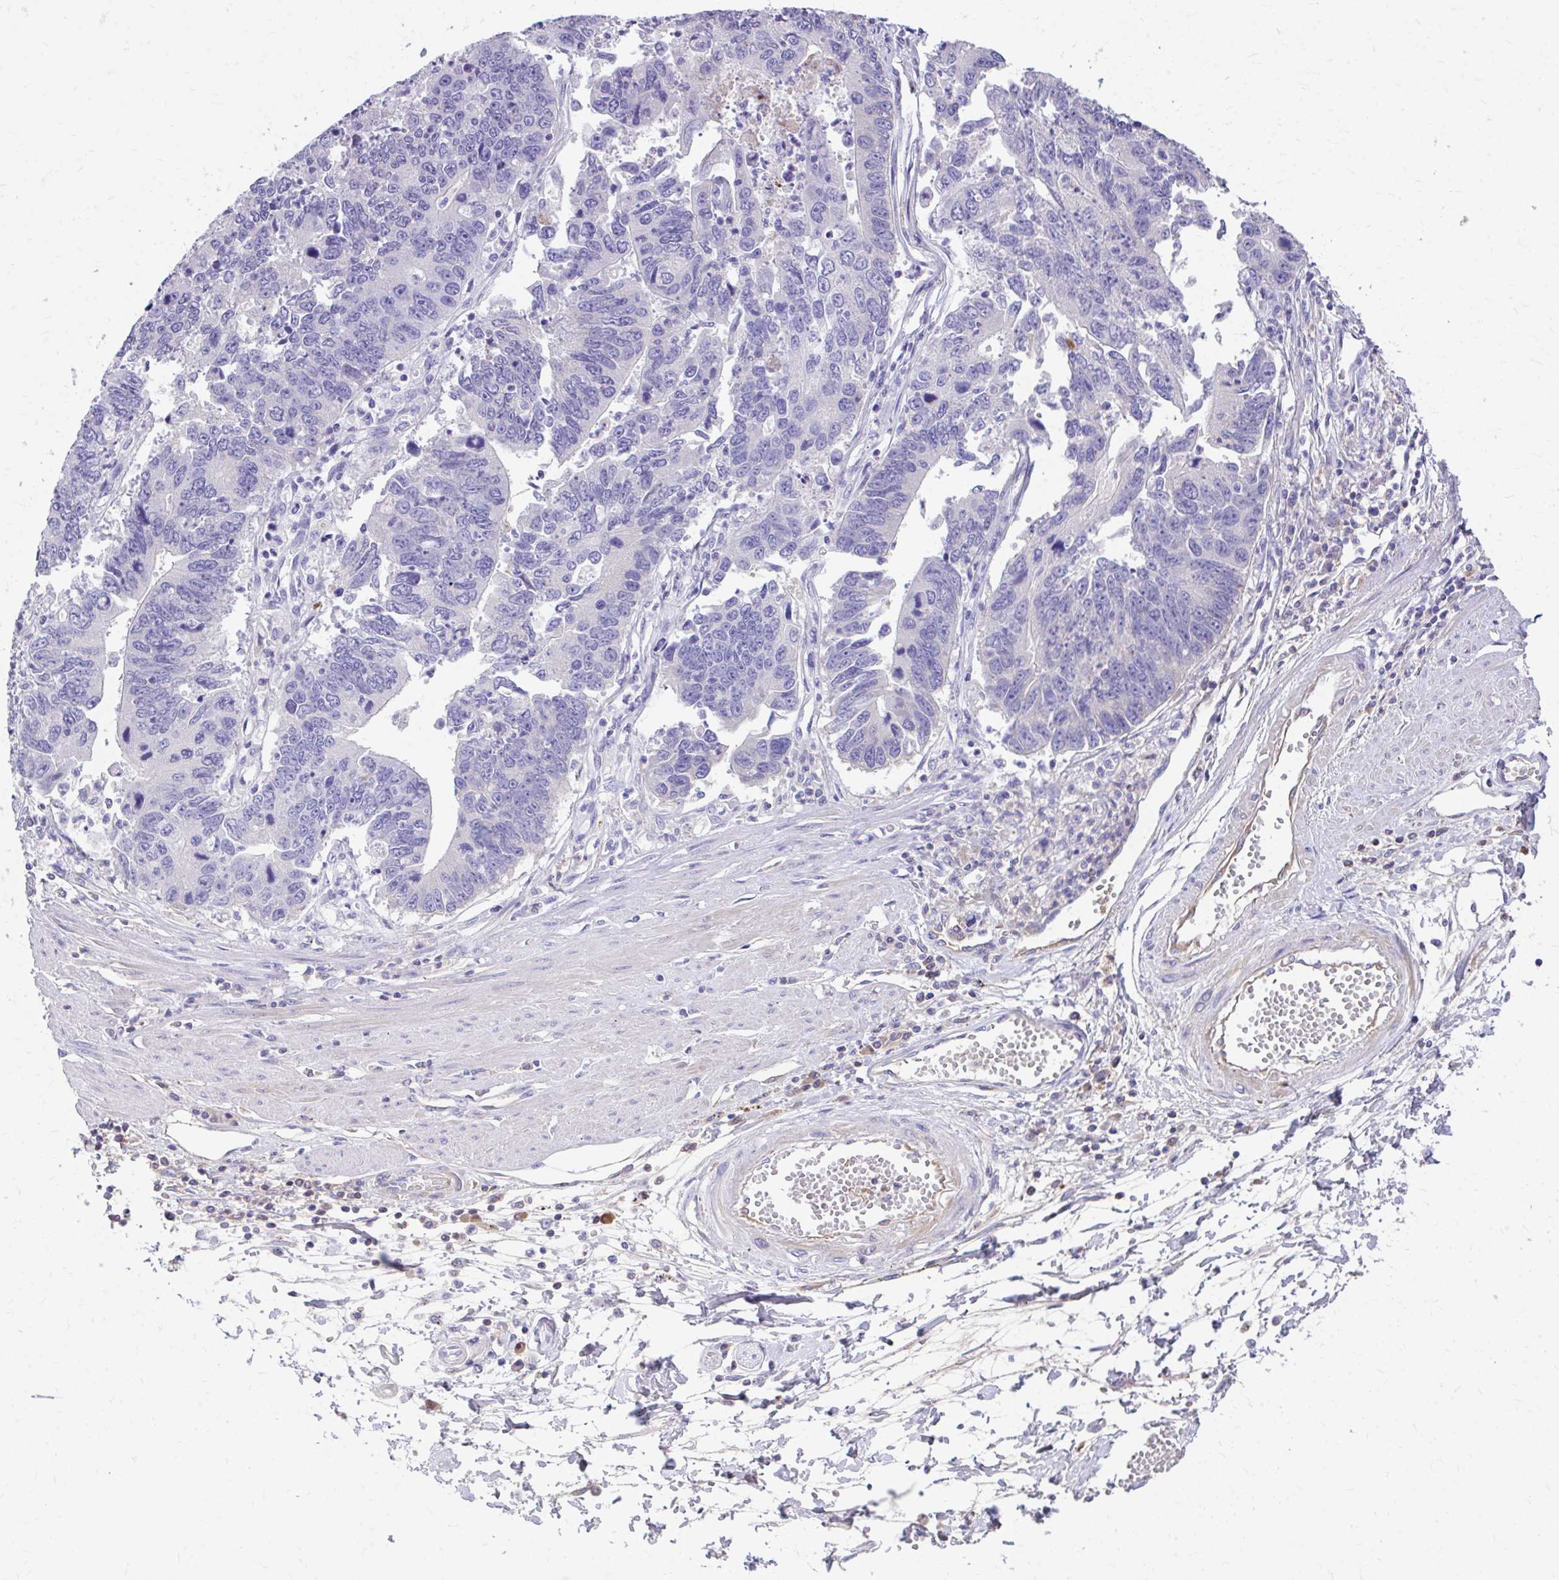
{"staining": {"intensity": "negative", "quantity": "none", "location": "none"}, "tissue": "stomach cancer", "cell_type": "Tumor cells", "image_type": "cancer", "snomed": [{"axis": "morphology", "description": "Adenocarcinoma, NOS"}, {"axis": "topography", "description": "Stomach"}], "caption": "High power microscopy photomicrograph of an immunohistochemistry micrograph of adenocarcinoma (stomach), revealing no significant expression in tumor cells.", "gene": "CFH", "patient": {"sex": "male", "age": 59}}